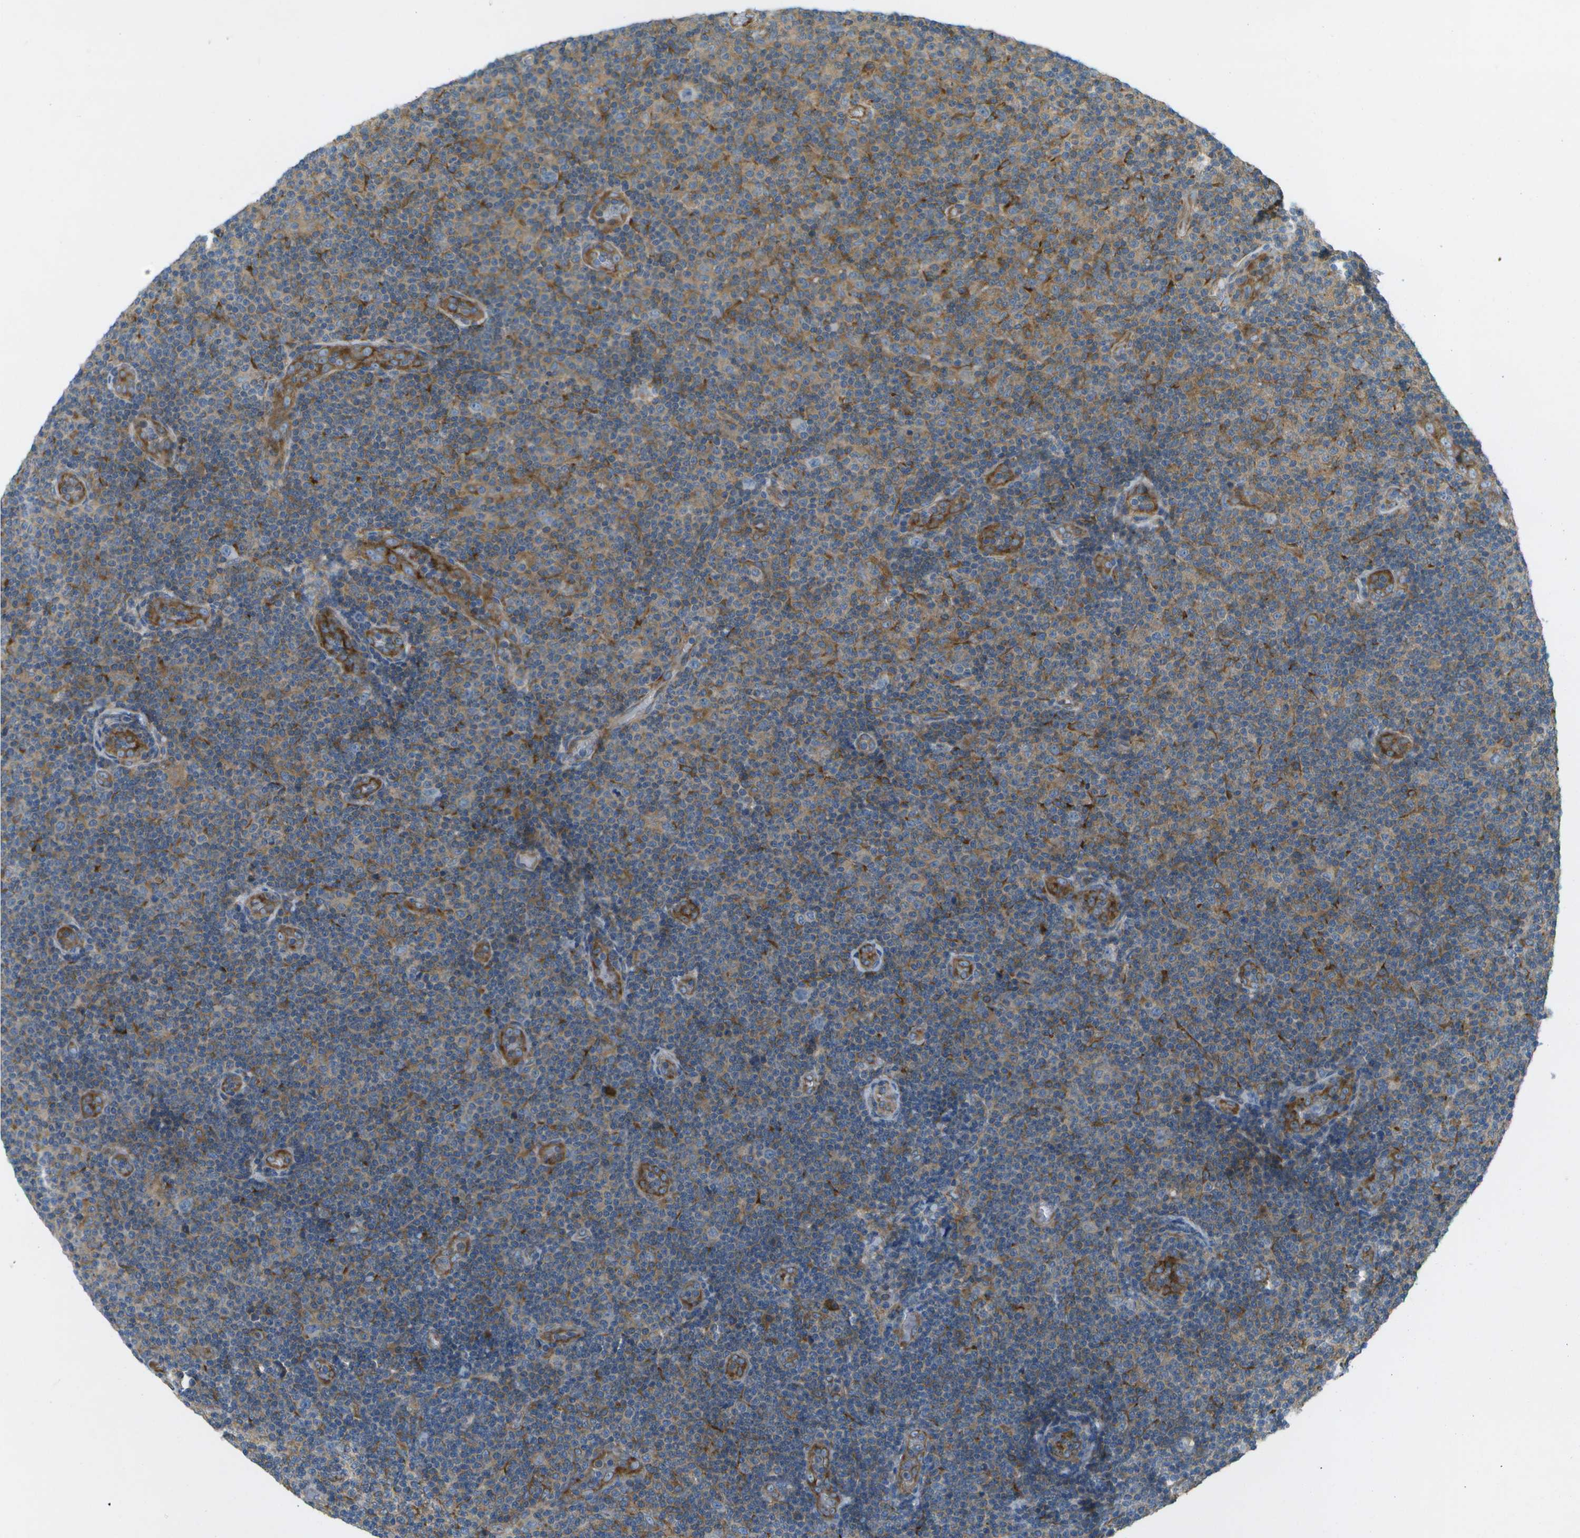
{"staining": {"intensity": "moderate", "quantity": "<25%", "location": "cytoplasmic/membranous"}, "tissue": "lymphoma", "cell_type": "Tumor cells", "image_type": "cancer", "snomed": [{"axis": "morphology", "description": "Malignant lymphoma, non-Hodgkin's type, Low grade"}, {"axis": "topography", "description": "Lymph node"}], "caption": "This is a micrograph of immunohistochemistry (IHC) staining of malignant lymphoma, non-Hodgkin's type (low-grade), which shows moderate staining in the cytoplasmic/membranous of tumor cells.", "gene": "WNK2", "patient": {"sex": "male", "age": 83}}